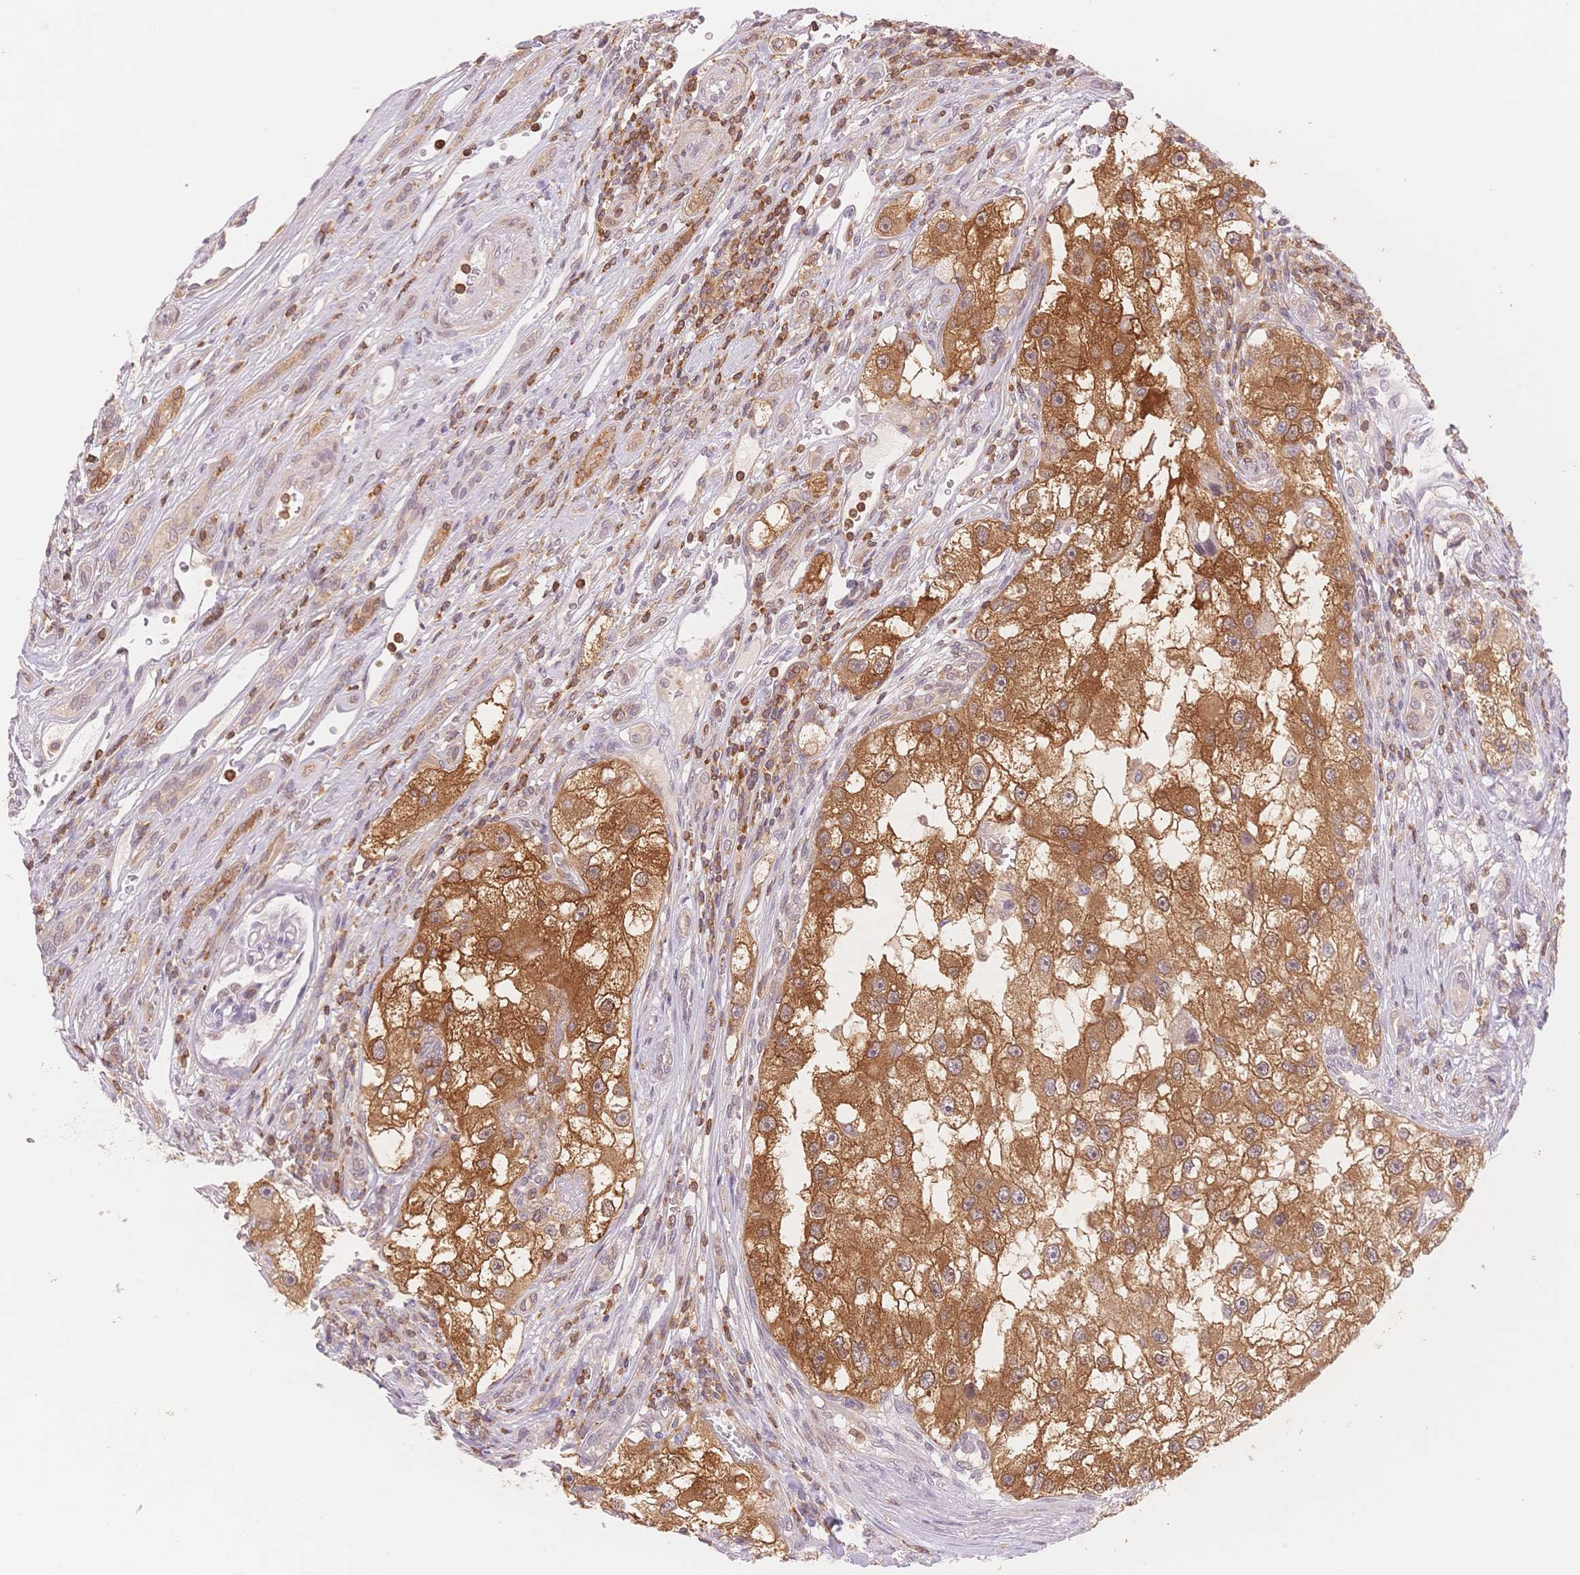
{"staining": {"intensity": "moderate", "quantity": ">75%", "location": "cytoplasmic/membranous"}, "tissue": "renal cancer", "cell_type": "Tumor cells", "image_type": "cancer", "snomed": [{"axis": "morphology", "description": "Adenocarcinoma, NOS"}, {"axis": "topography", "description": "Kidney"}], "caption": "Immunohistochemistry (DAB) staining of renal cancer shows moderate cytoplasmic/membranous protein expression in about >75% of tumor cells.", "gene": "STK39", "patient": {"sex": "male", "age": 63}}